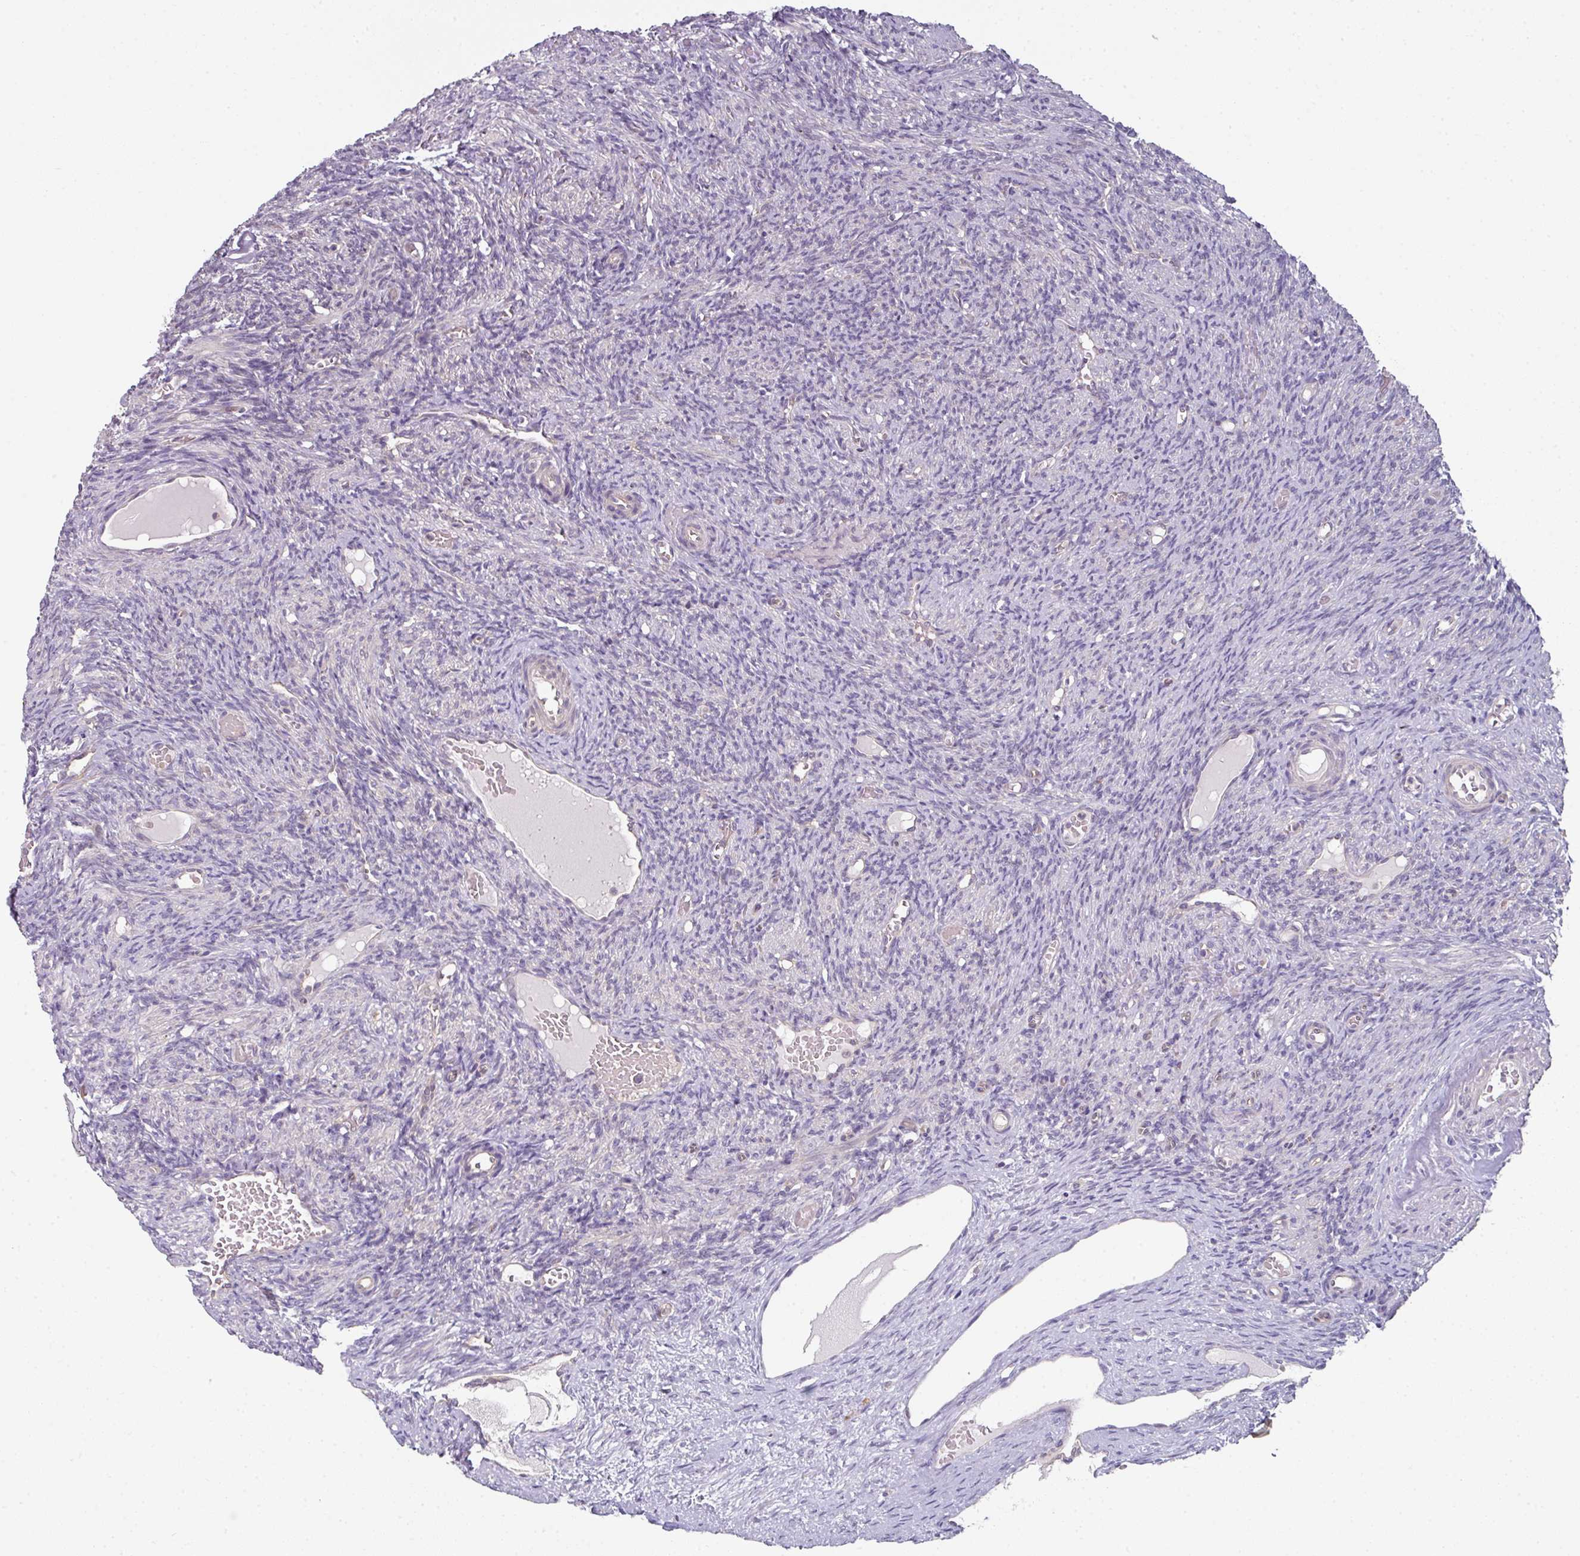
{"staining": {"intensity": "weak", "quantity": "25%-75%", "location": "cytoplasmic/membranous"}, "tissue": "ovary", "cell_type": "Follicle cells", "image_type": "normal", "snomed": [{"axis": "morphology", "description": "Normal tissue, NOS"}, {"axis": "topography", "description": "Ovary"}], "caption": "This micrograph exhibits unremarkable ovary stained with immunohistochemistry (IHC) to label a protein in brown. The cytoplasmic/membranous of follicle cells show weak positivity for the protein. Nuclei are counter-stained blue.", "gene": "C19orf33", "patient": {"sex": "female", "age": 51}}